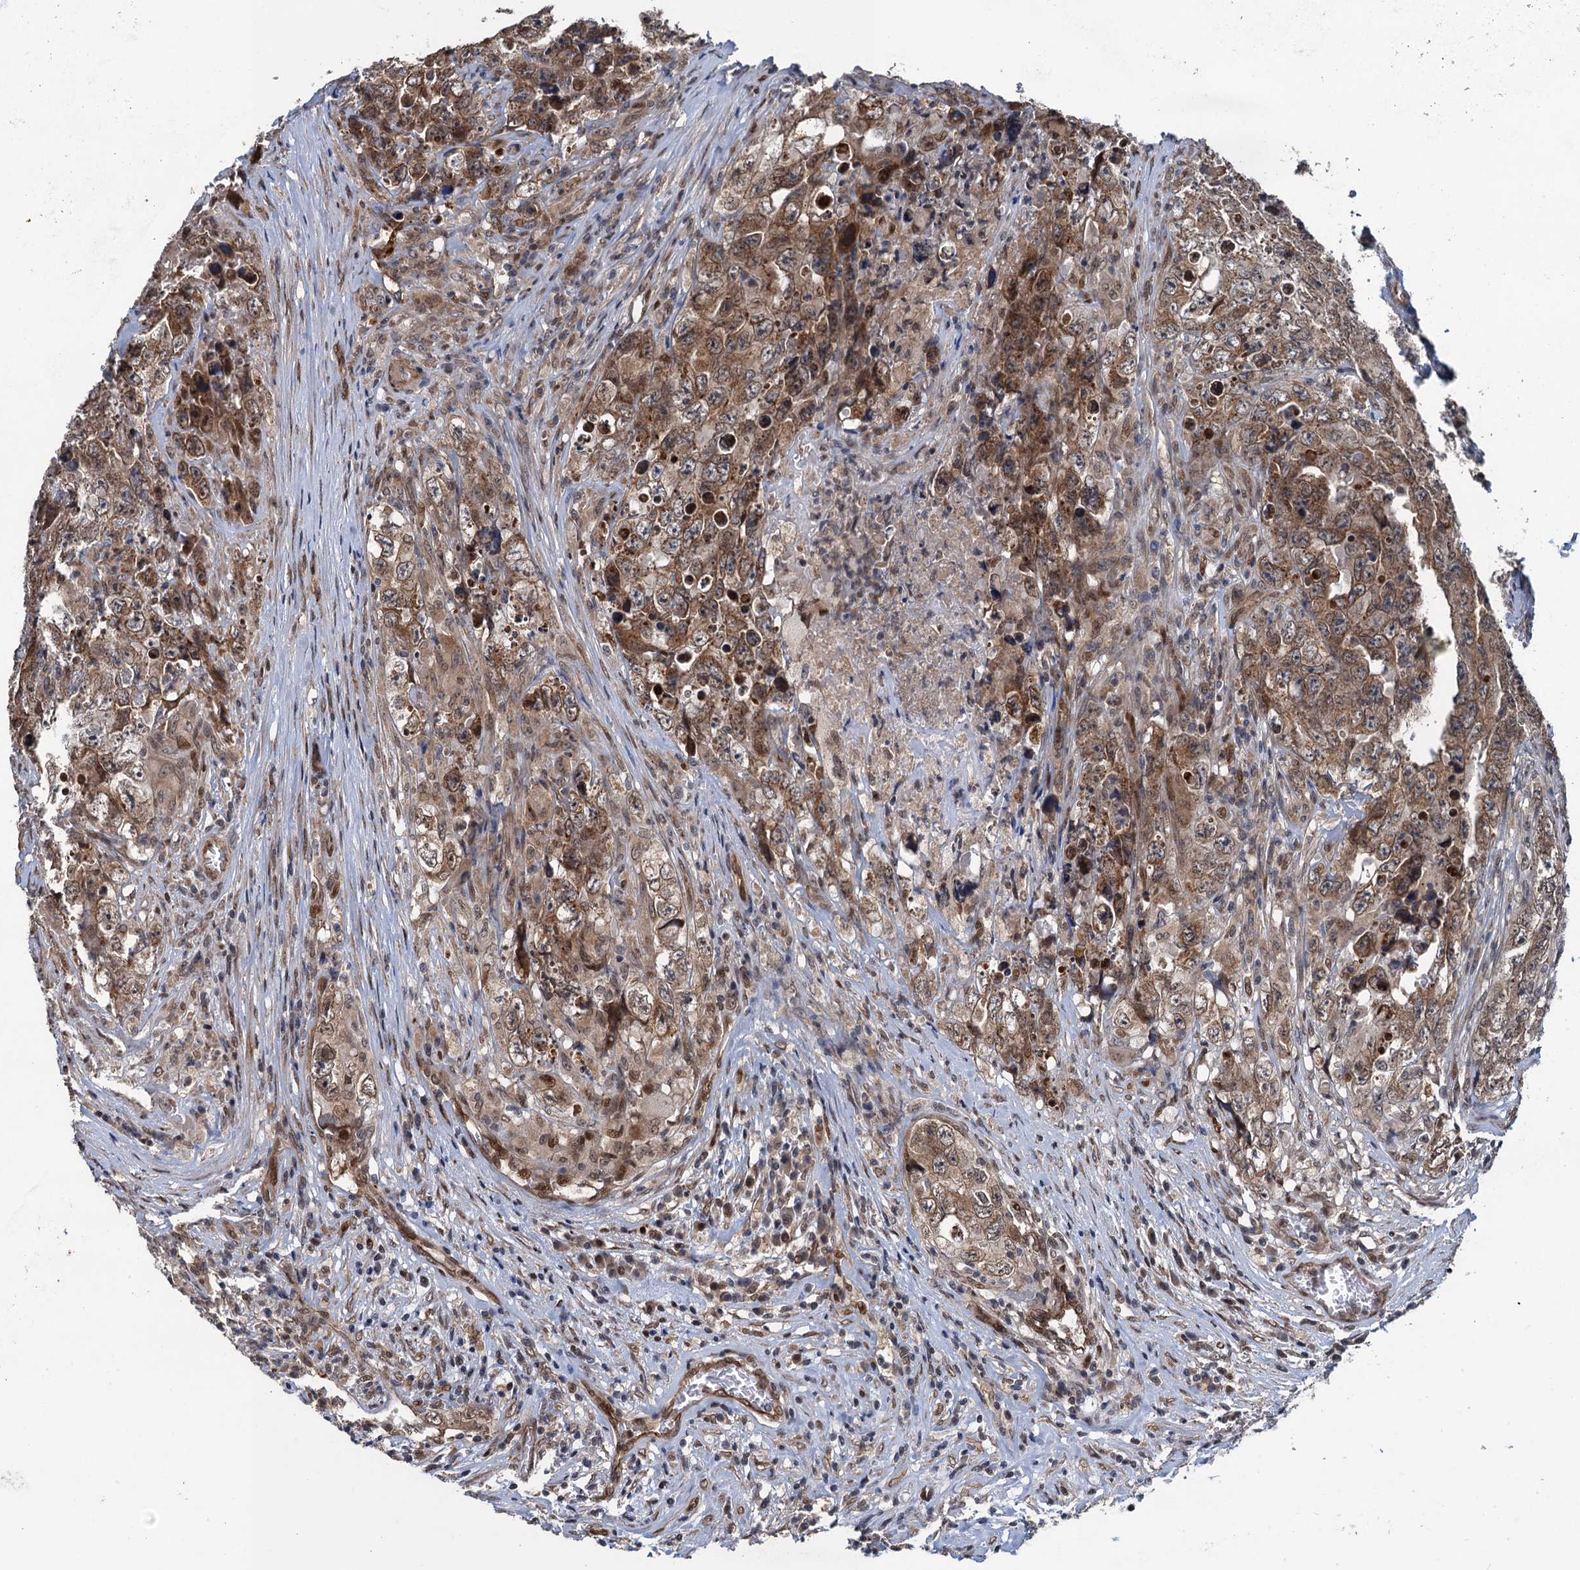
{"staining": {"intensity": "moderate", "quantity": ">75%", "location": "cytoplasmic/membranous,nuclear"}, "tissue": "testis cancer", "cell_type": "Tumor cells", "image_type": "cancer", "snomed": [{"axis": "morphology", "description": "Seminoma, NOS"}, {"axis": "morphology", "description": "Carcinoma, Embryonal, NOS"}, {"axis": "topography", "description": "Testis"}], "caption": "A brown stain labels moderate cytoplasmic/membranous and nuclear staining of a protein in human testis seminoma tumor cells. The staining was performed using DAB (3,3'-diaminobenzidine), with brown indicating positive protein expression. Nuclei are stained blue with hematoxylin.", "gene": "EVX2", "patient": {"sex": "male", "age": 43}}